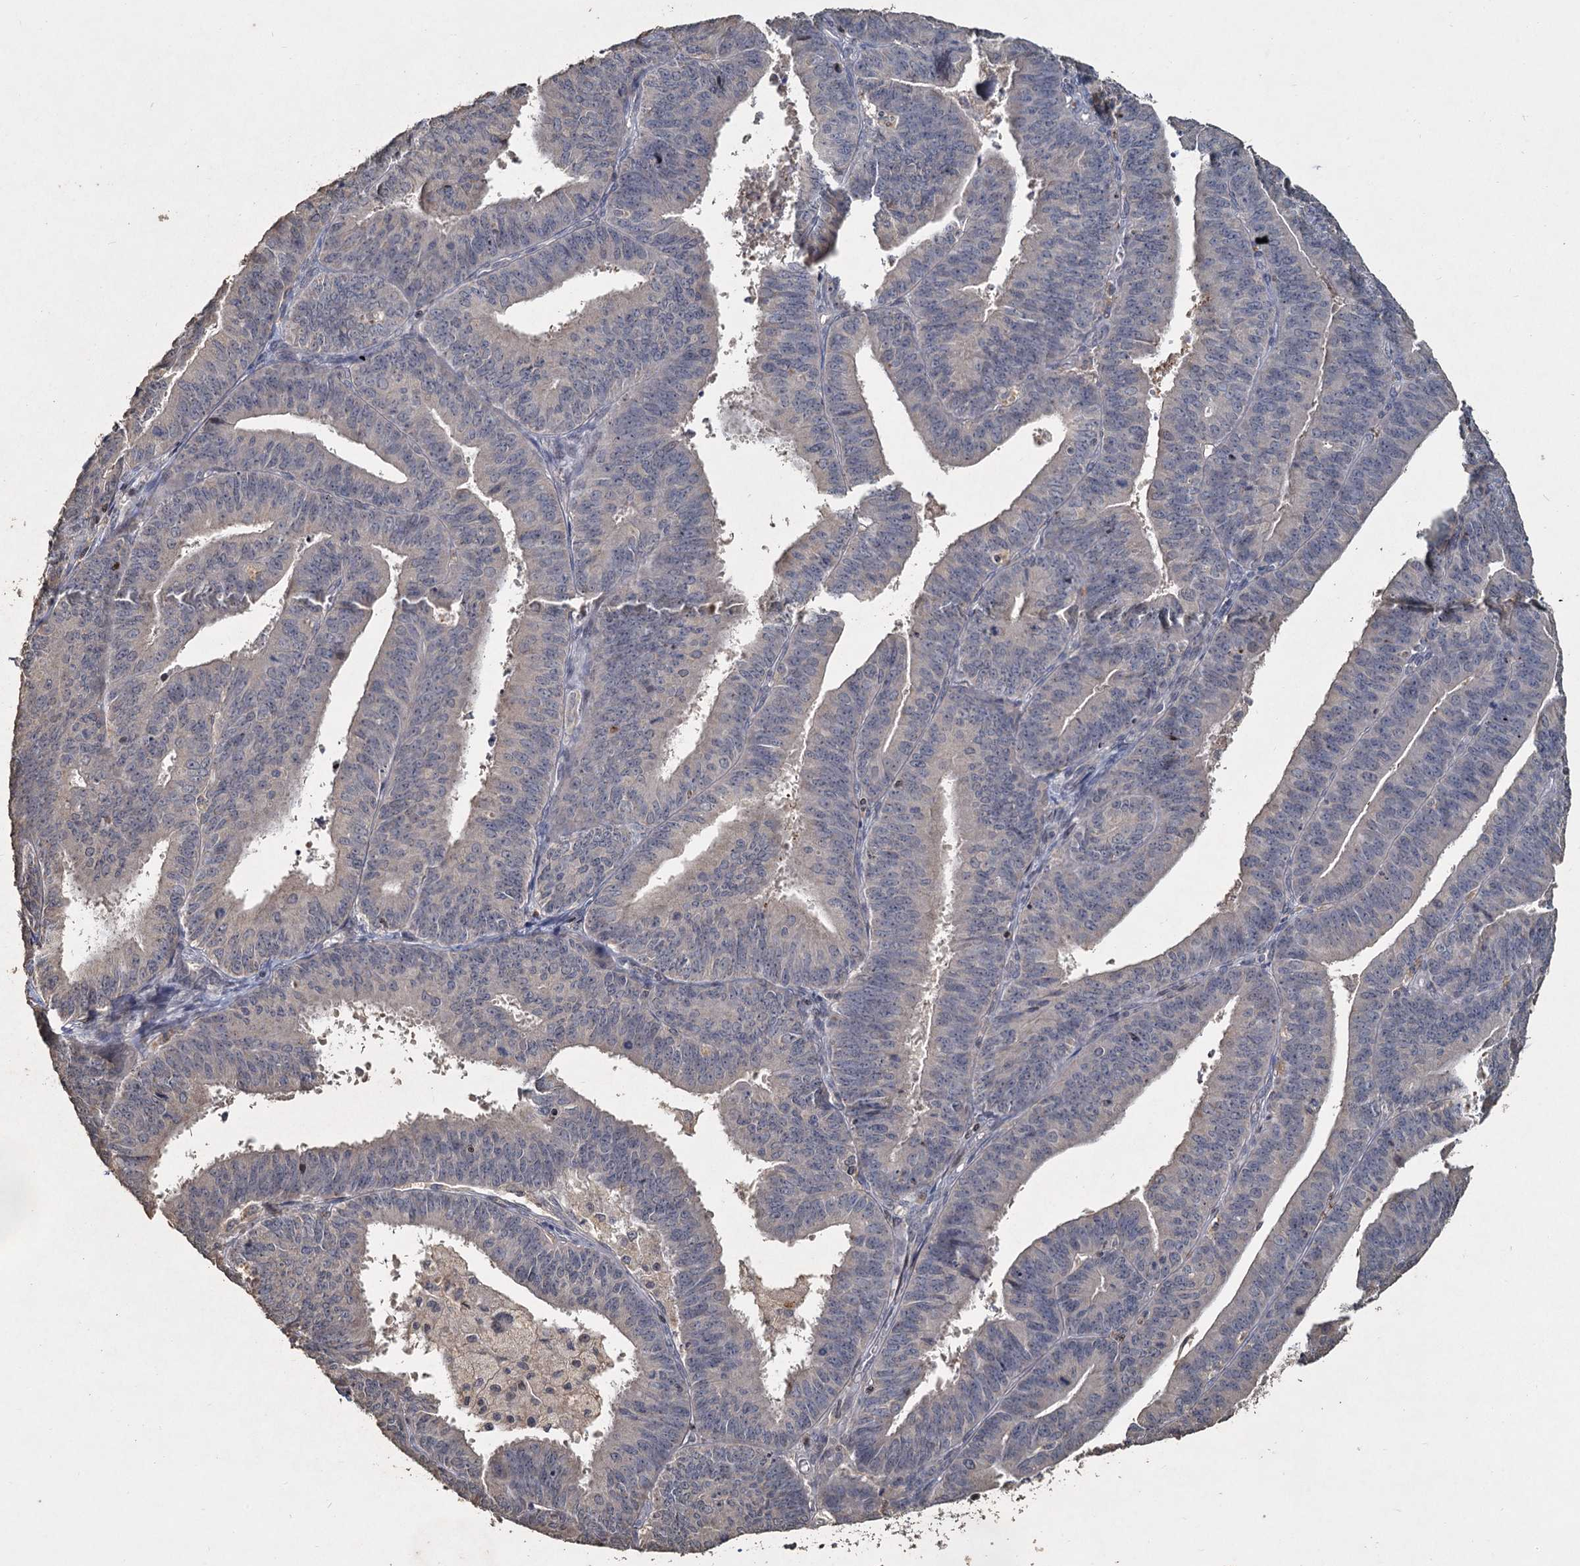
{"staining": {"intensity": "negative", "quantity": "none", "location": "none"}, "tissue": "endometrial cancer", "cell_type": "Tumor cells", "image_type": "cancer", "snomed": [{"axis": "morphology", "description": "Adenocarcinoma, NOS"}, {"axis": "topography", "description": "Endometrium"}], "caption": "Immunohistochemical staining of human endometrial adenocarcinoma reveals no significant positivity in tumor cells.", "gene": "CCDC61", "patient": {"sex": "female", "age": 73}}